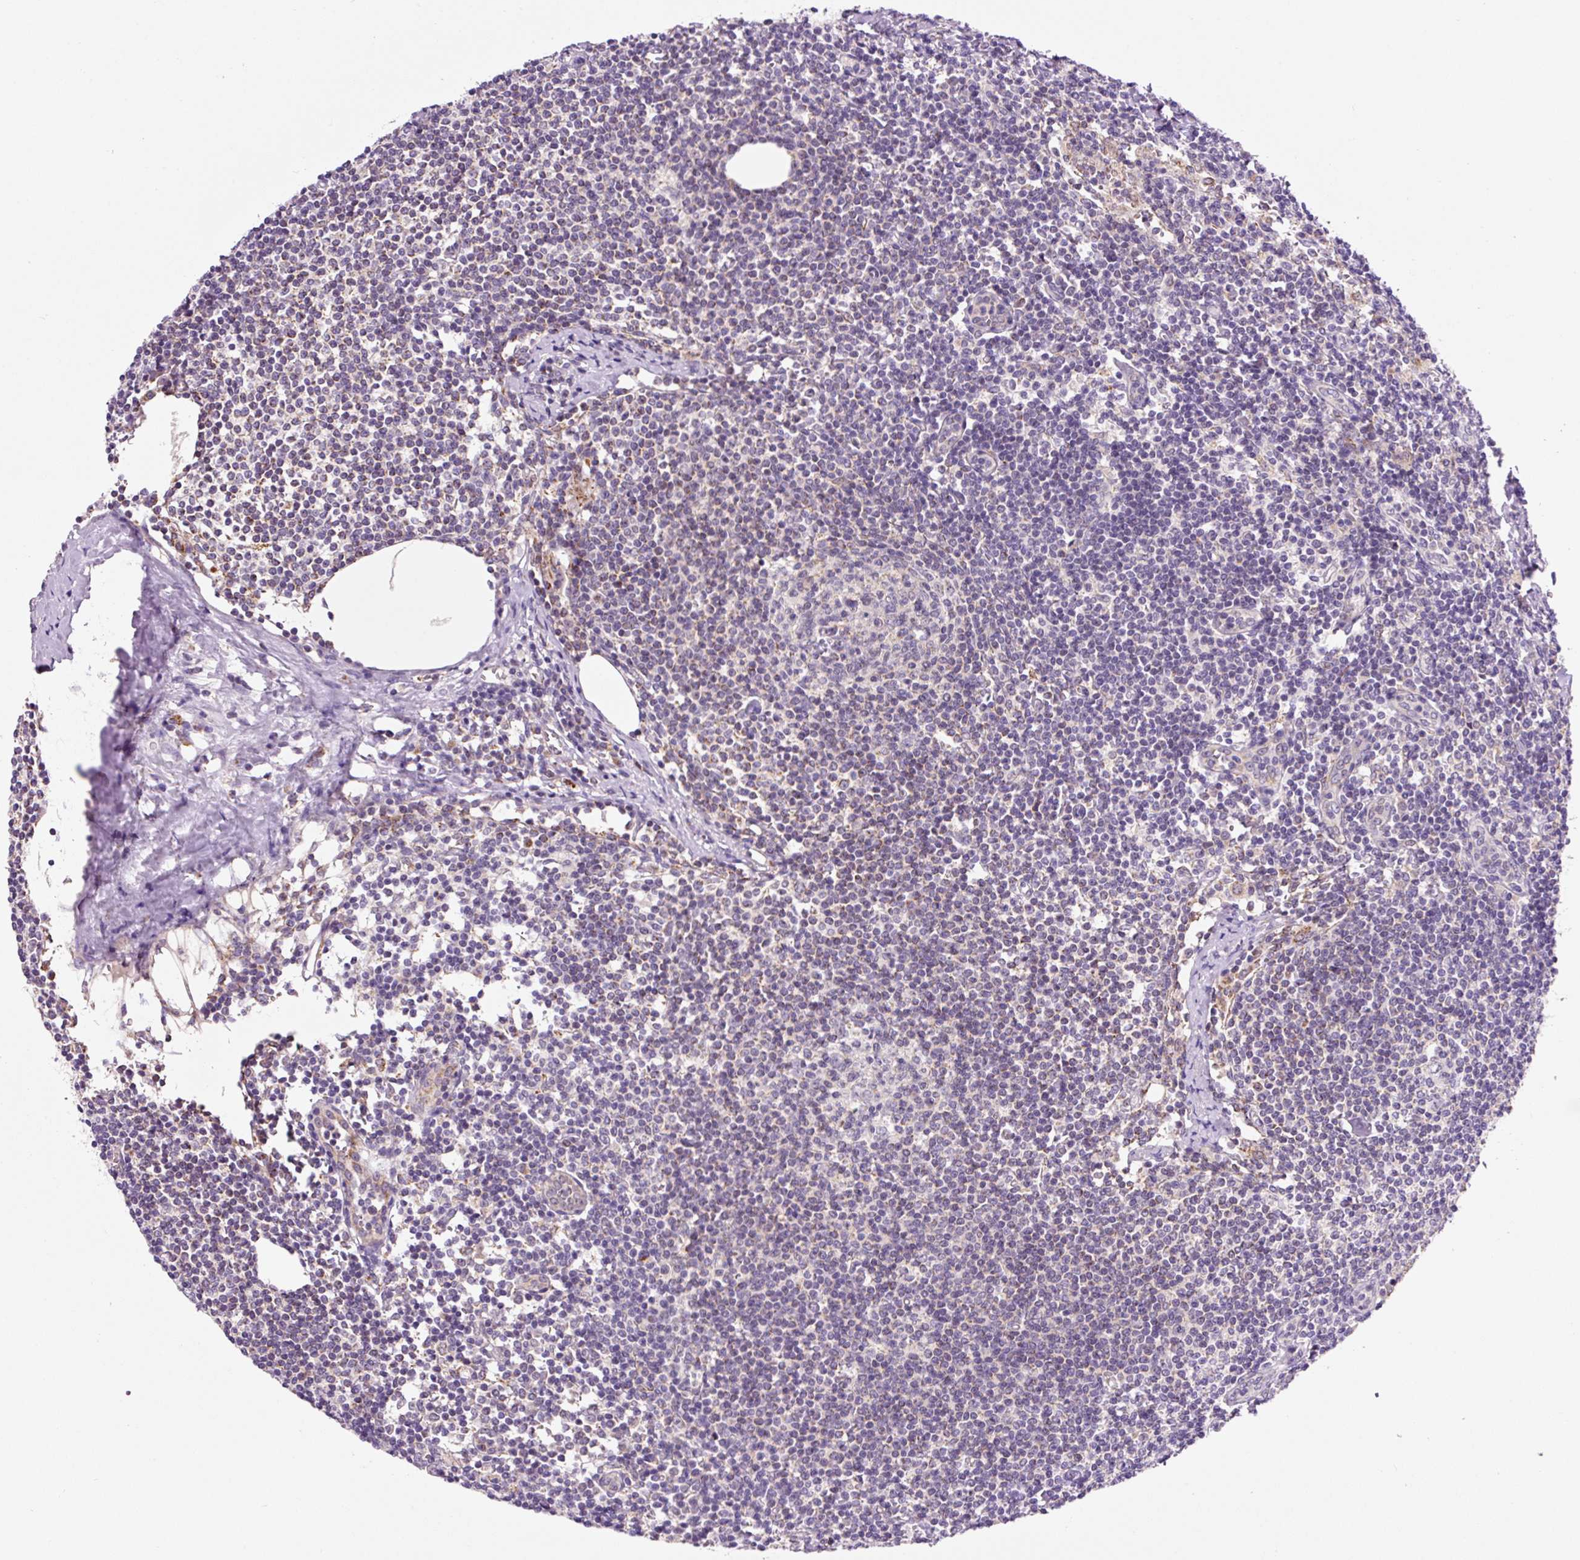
{"staining": {"intensity": "weak", "quantity": "<25%", "location": "cytoplasmic/membranous"}, "tissue": "lymph node", "cell_type": "Germinal center cells", "image_type": "normal", "snomed": [{"axis": "morphology", "description": "Normal tissue, NOS"}, {"axis": "topography", "description": "Lymph node"}], "caption": "Immunohistochemistry (IHC) photomicrograph of unremarkable lymph node: human lymph node stained with DAB (3,3'-diaminobenzidine) exhibits no significant protein staining in germinal center cells.", "gene": "PCK2", "patient": {"sex": "female", "age": 59}}